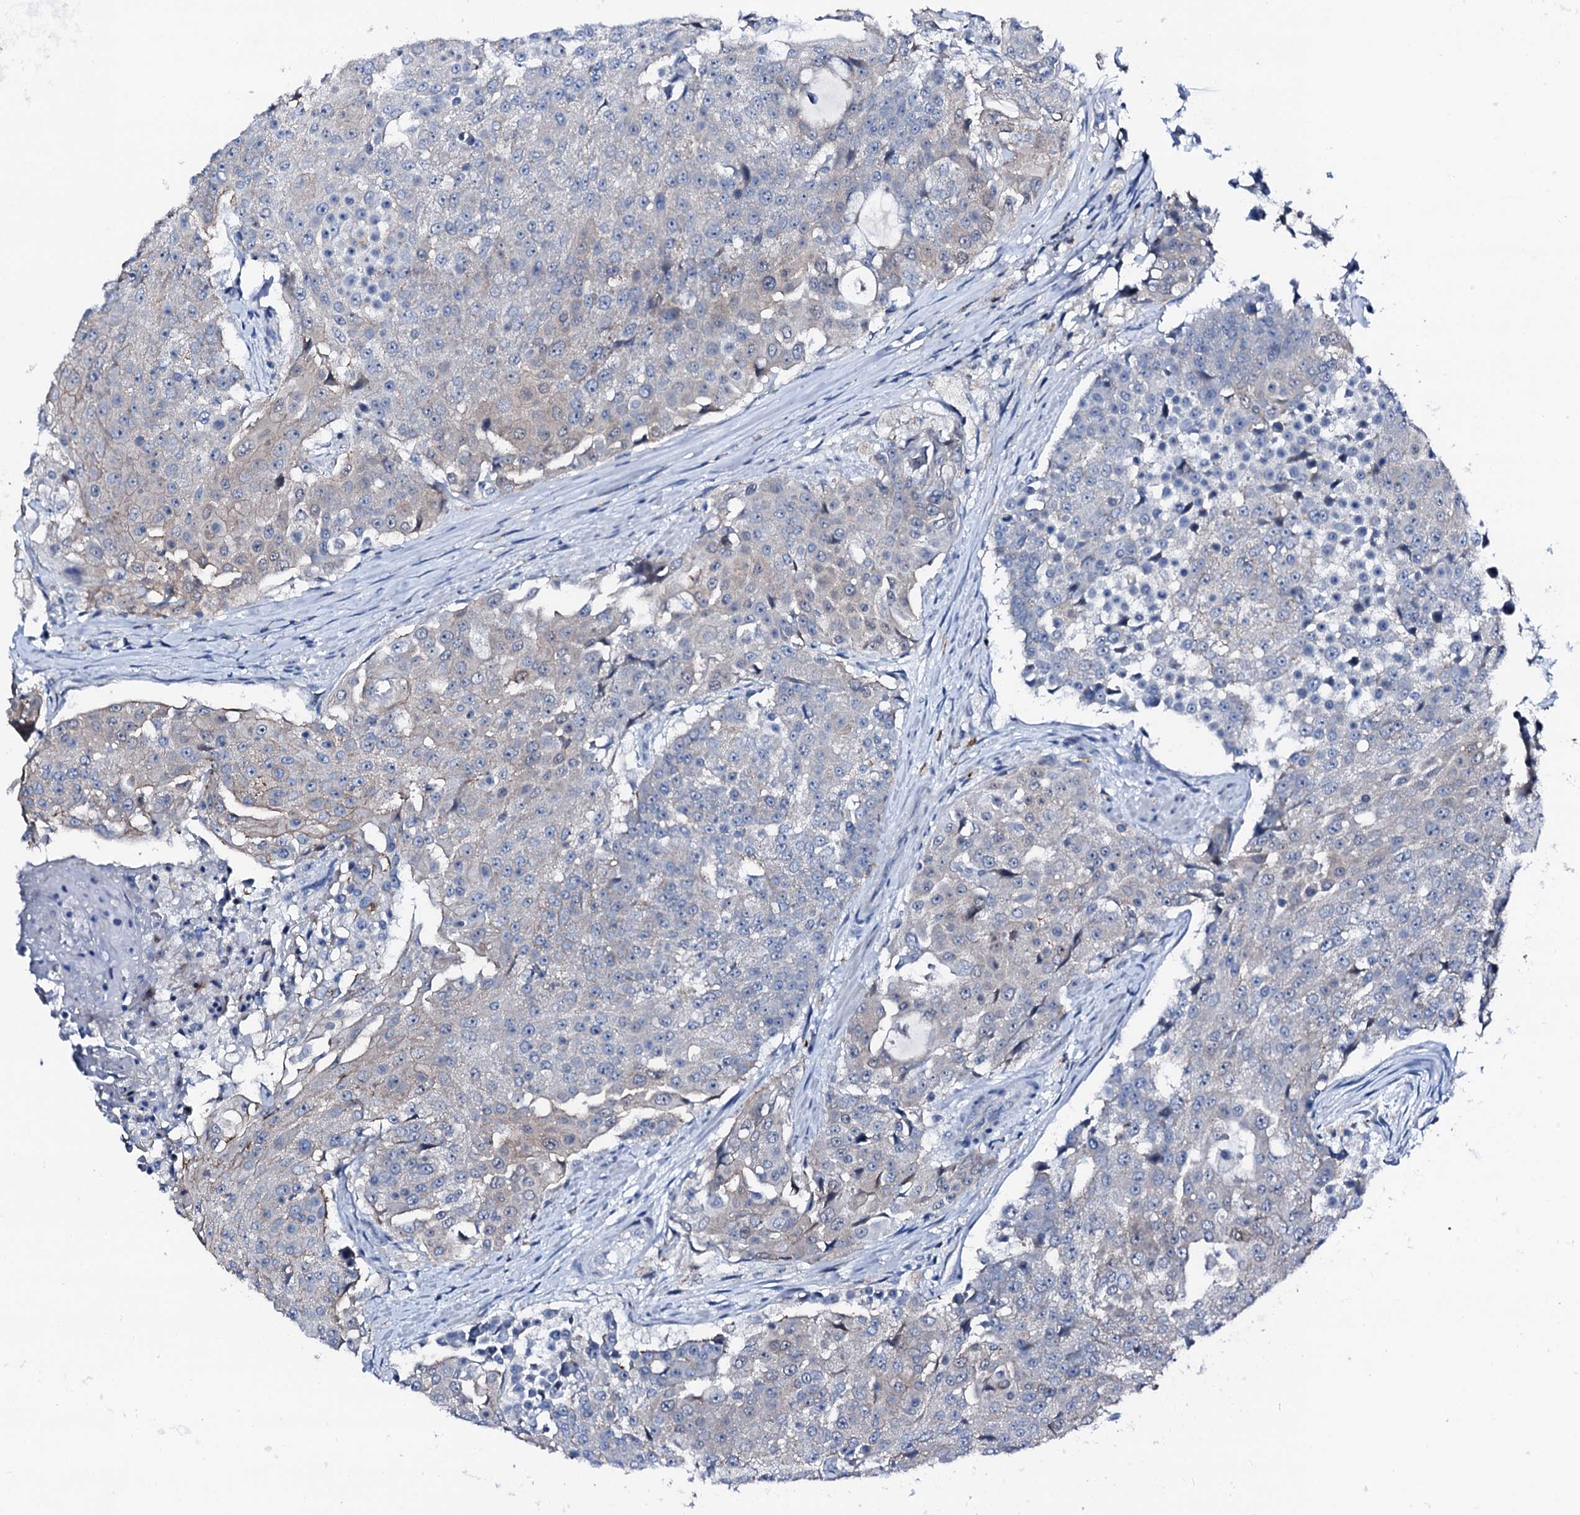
{"staining": {"intensity": "weak", "quantity": "<25%", "location": "cytoplasmic/membranous"}, "tissue": "urothelial cancer", "cell_type": "Tumor cells", "image_type": "cancer", "snomed": [{"axis": "morphology", "description": "Urothelial carcinoma, High grade"}, {"axis": "topography", "description": "Urinary bladder"}], "caption": "Micrograph shows no significant protein expression in tumor cells of urothelial cancer.", "gene": "TRAFD1", "patient": {"sex": "female", "age": 63}}